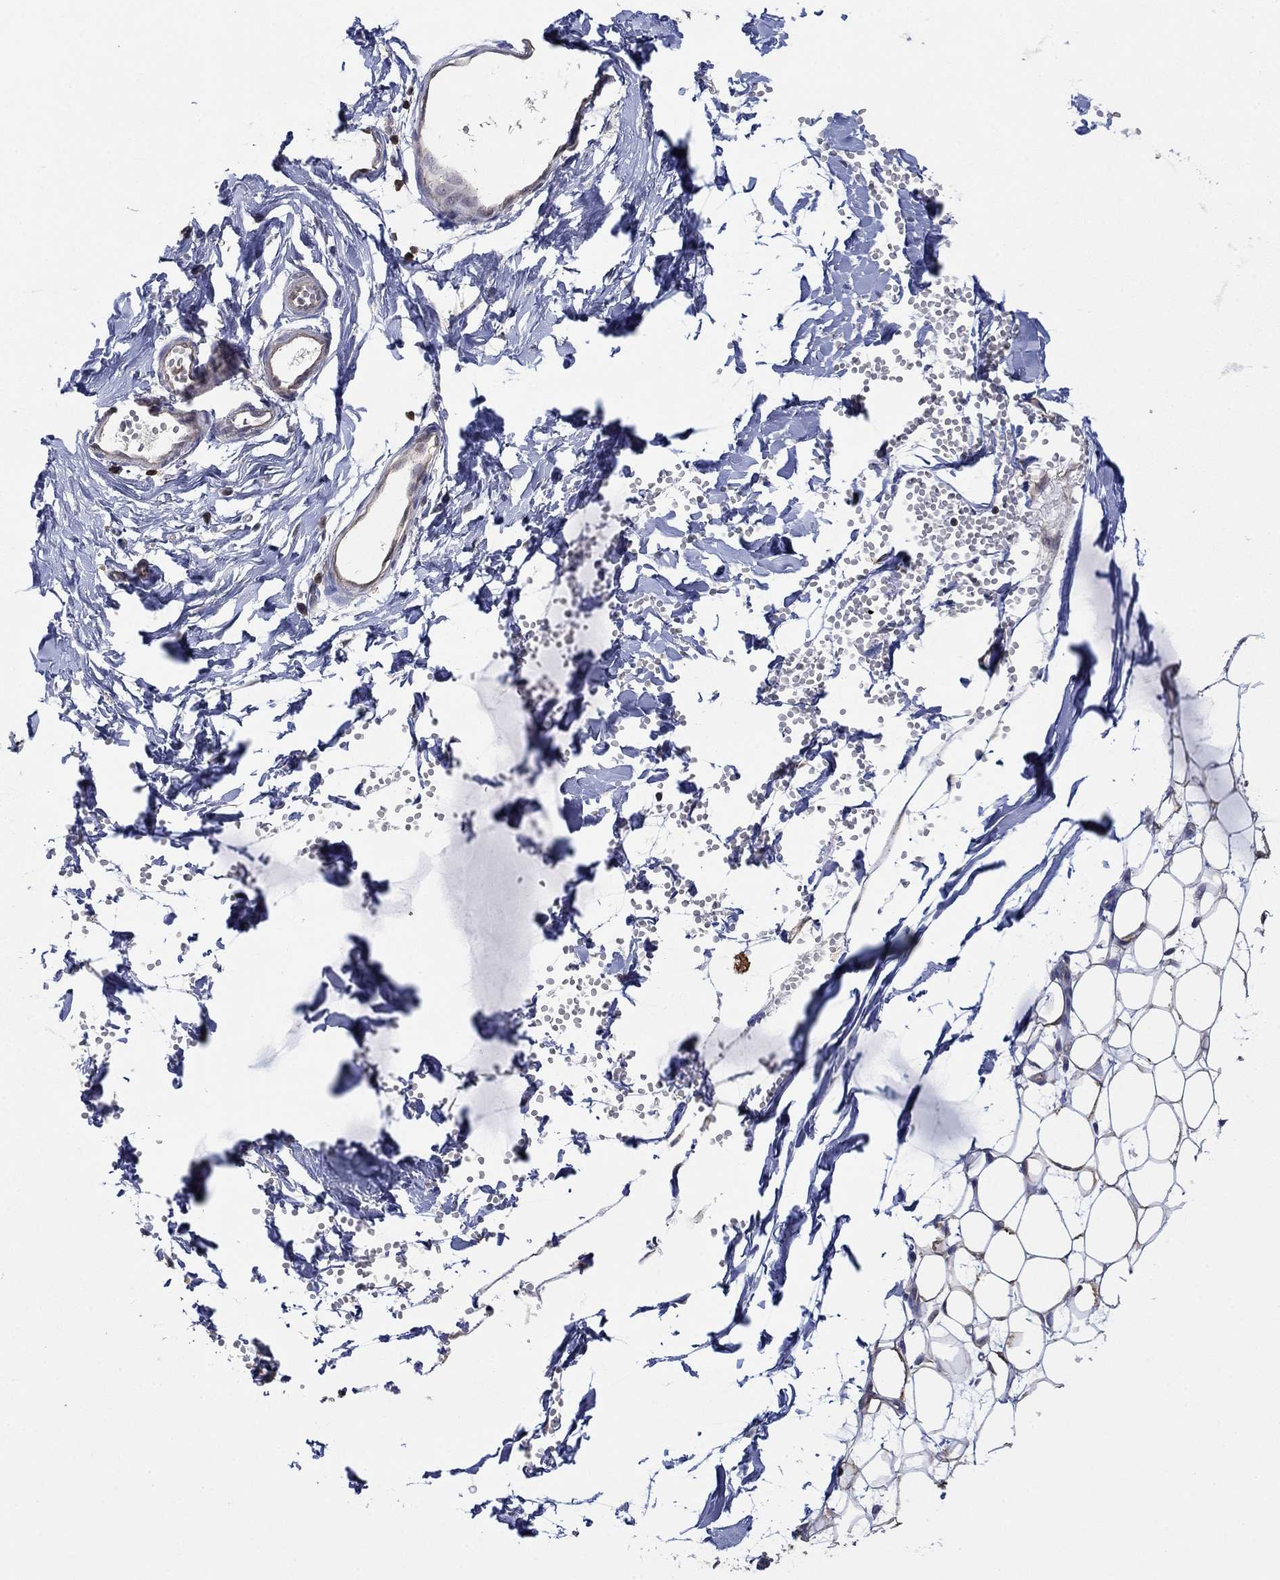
{"staining": {"intensity": "negative", "quantity": "none", "location": "none"}, "tissue": "breast", "cell_type": "Adipocytes", "image_type": "normal", "snomed": [{"axis": "morphology", "description": "Normal tissue, NOS"}, {"axis": "topography", "description": "Breast"}], "caption": "Histopathology image shows no protein positivity in adipocytes of benign breast.", "gene": "RNF114", "patient": {"sex": "female", "age": 37}}